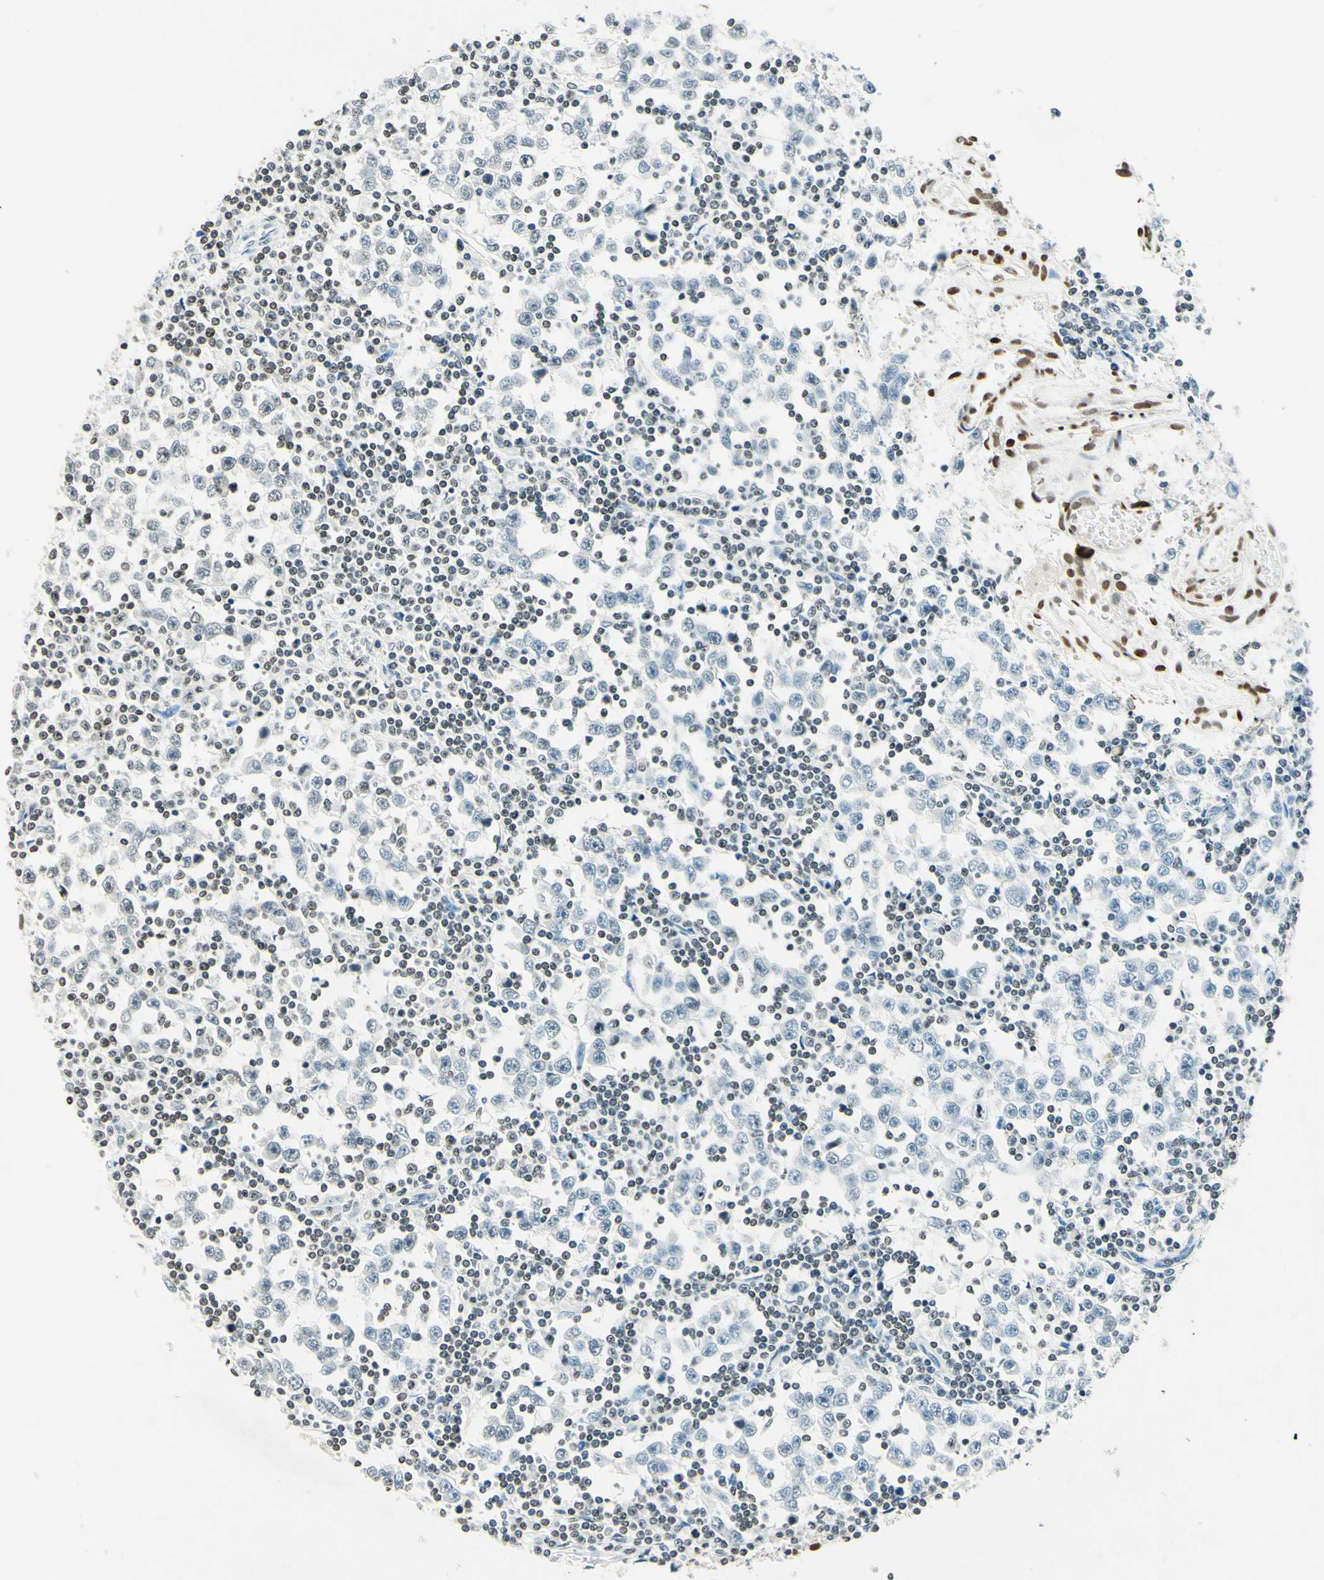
{"staining": {"intensity": "weak", "quantity": "<25%", "location": "nuclear"}, "tissue": "testis cancer", "cell_type": "Tumor cells", "image_type": "cancer", "snomed": [{"axis": "morphology", "description": "Seminoma, NOS"}, {"axis": "topography", "description": "Testis"}], "caption": "Immunohistochemistry (IHC) photomicrograph of neoplastic tissue: testis cancer stained with DAB (3,3'-diaminobenzidine) demonstrates no significant protein expression in tumor cells. (DAB immunohistochemistry with hematoxylin counter stain).", "gene": "MSH2", "patient": {"sex": "male", "age": 65}}